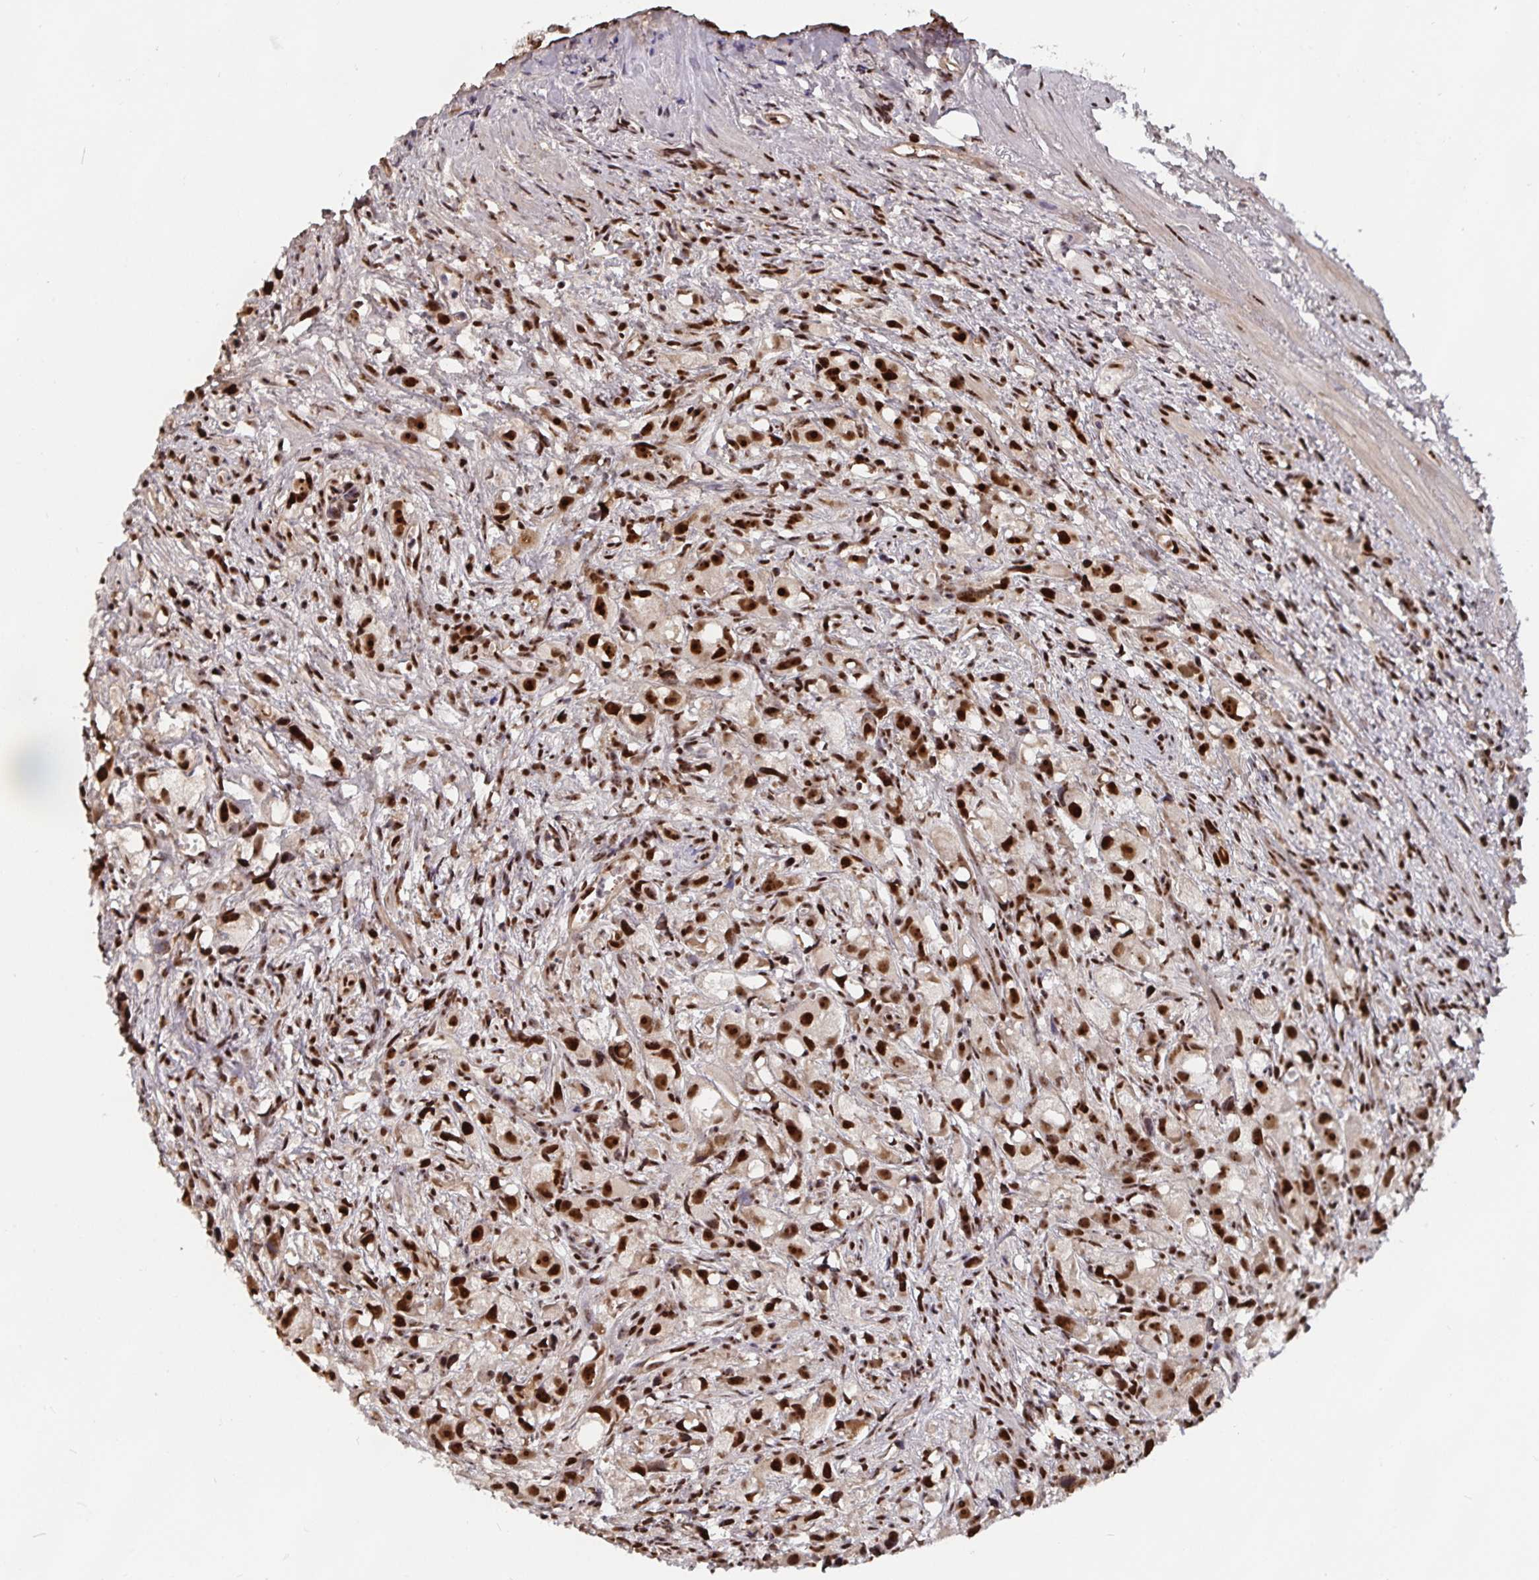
{"staining": {"intensity": "strong", "quantity": ">75%", "location": "nuclear"}, "tissue": "prostate cancer", "cell_type": "Tumor cells", "image_type": "cancer", "snomed": [{"axis": "morphology", "description": "Adenocarcinoma, High grade"}, {"axis": "topography", "description": "Prostate"}], "caption": "Strong nuclear protein expression is appreciated in approximately >75% of tumor cells in adenocarcinoma (high-grade) (prostate).", "gene": "LAS1L", "patient": {"sex": "male", "age": 75}}